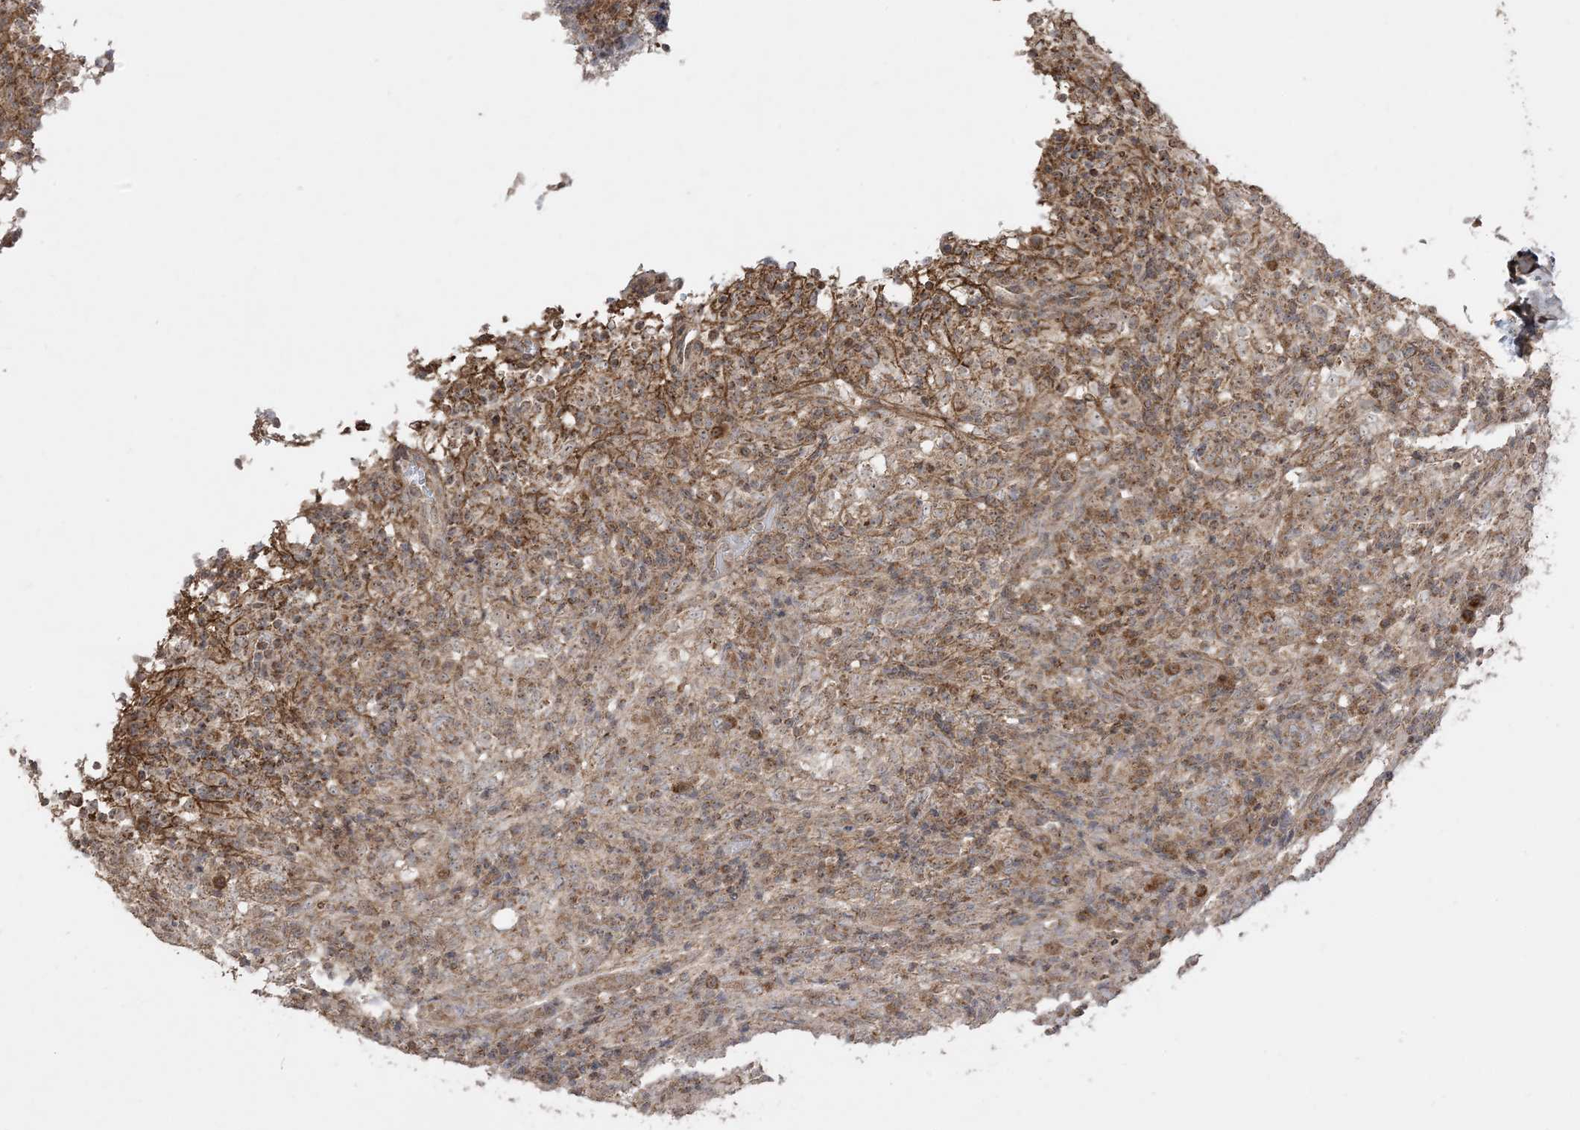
{"staining": {"intensity": "strong", "quantity": ">75%", "location": "cytoplasmic/membranous"}, "tissue": "lymphoma", "cell_type": "Tumor cells", "image_type": "cancer", "snomed": [{"axis": "morphology", "description": "Malignant lymphoma, non-Hodgkin's type, High grade"}, {"axis": "topography", "description": "Lymph node"}], "caption": "Strong cytoplasmic/membranous protein staining is appreciated in approximately >75% of tumor cells in high-grade malignant lymphoma, non-Hodgkin's type.", "gene": "SIRT3", "patient": {"sex": "female", "age": 76}}